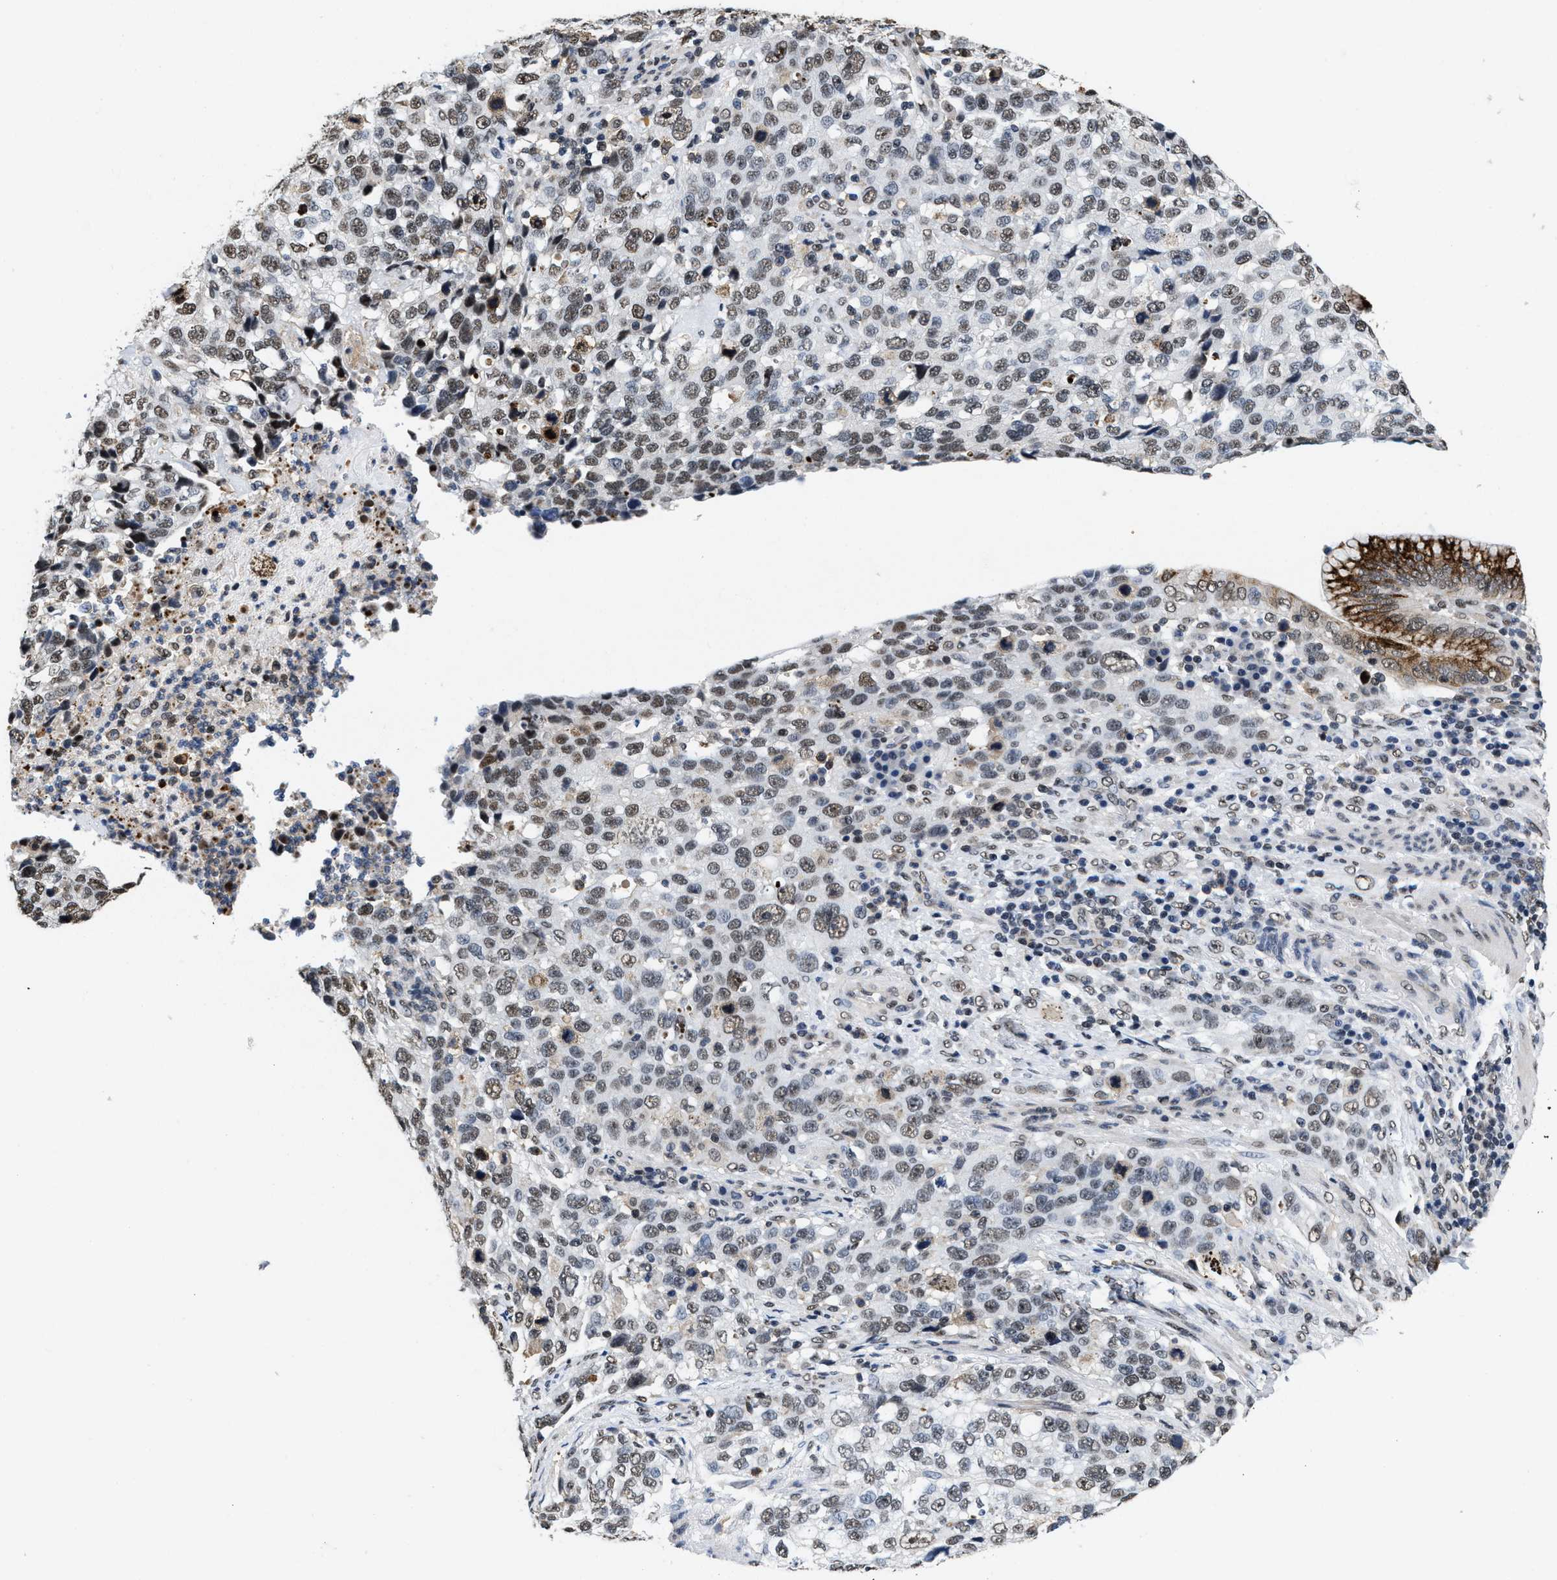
{"staining": {"intensity": "weak", "quantity": "25%-75%", "location": "nuclear"}, "tissue": "stomach cancer", "cell_type": "Tumor cells", "image_type": "cancer", "snomed": [{"axis": "morphology", "description": "Normal tissue, NOS"}, {"axis": "morphology", "description": "Adenocarcinoma, NOS"}, {"axis": "topography", "description": "Stomach"}], "caption": "Tumor cells exhibit low levels of weak nuclear expression in approximately 25%-75% of cells in human stomach cancer (adenocarcinoma). (brown staining indicates protein expression, while blue staining denotes nuclei).", "gene": "SUPT16H", "patient": {"sex": "male", "age": 48}}